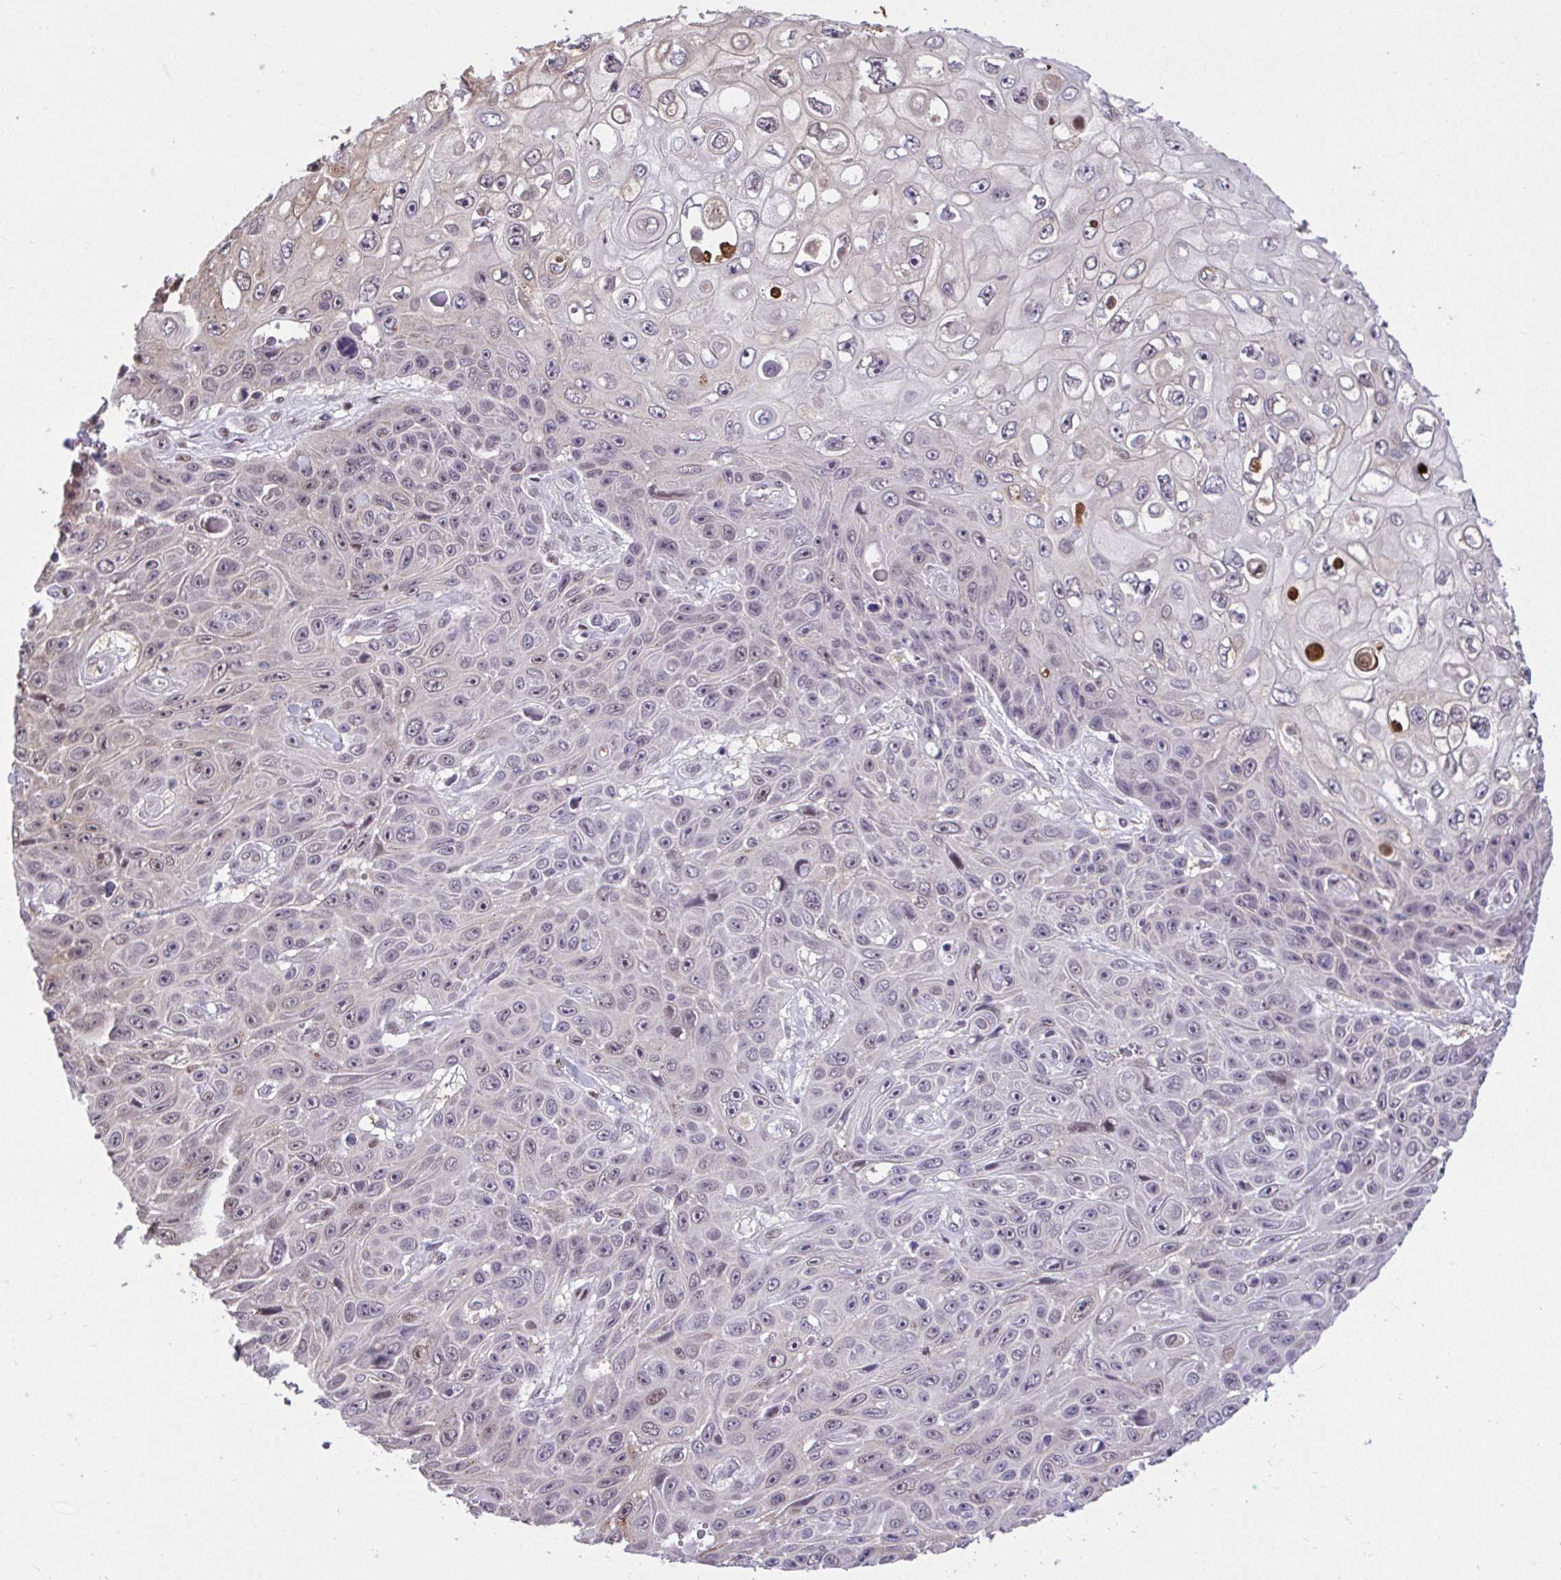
{"staining": {"intensity": "weak", "quantity": "<25%", "location": "cytoplasmic/membranous,nuclear"}, "tissue": "skin cancer", "cell_type": "Tumor cells", "image_type": "cancer", "snomed": [{"axis": "morphology", "description": "Squamous cell carcinoma, NOS"}, {"axis": "topography", "description": "Skin"}], "caption": "Immunohistochemical staining of human skin cancer displays no significant positivity in tumor cells.", "gene": "GLIS3", "patient": {"sex": "male", "age": 82}}